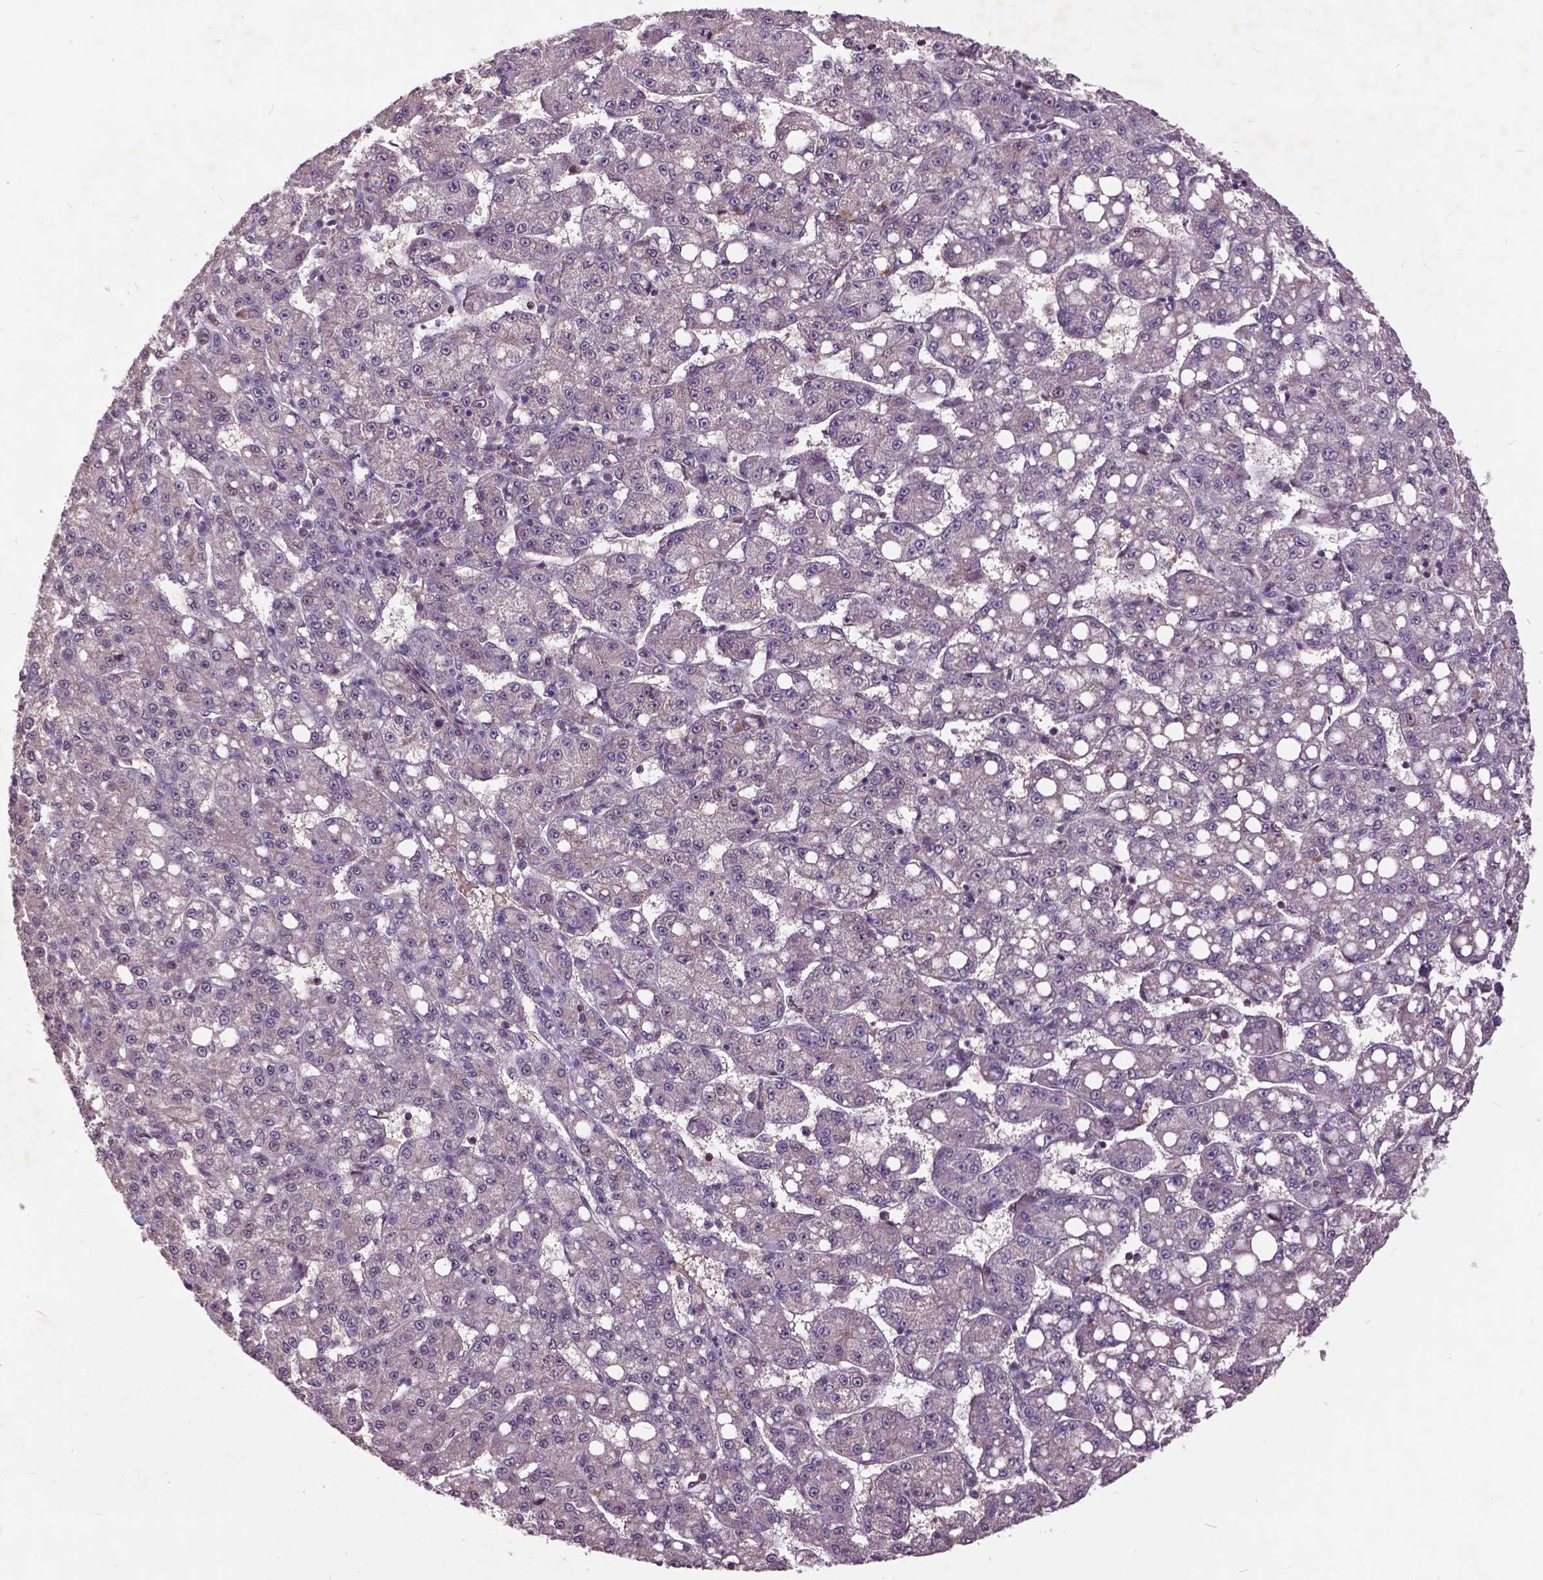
{"staining": {"intensity": "negative", "quantity": "none", "location": "none"}, "tissue": "liver cancer", "cell_type": "Tumor cells", "image_type": "cancer", "snomed": [{"axis": "morphology", "description": "Carcinoma, Hepatocellular, NOS"}, {"axis": "topography", "description": "Liver"}], "caption": "Human liver cancer stained for a protein using IHC shows no expression in tumor cells.", "gene": "AP1S3", "patient": {"sex": "female", "age": 65}}